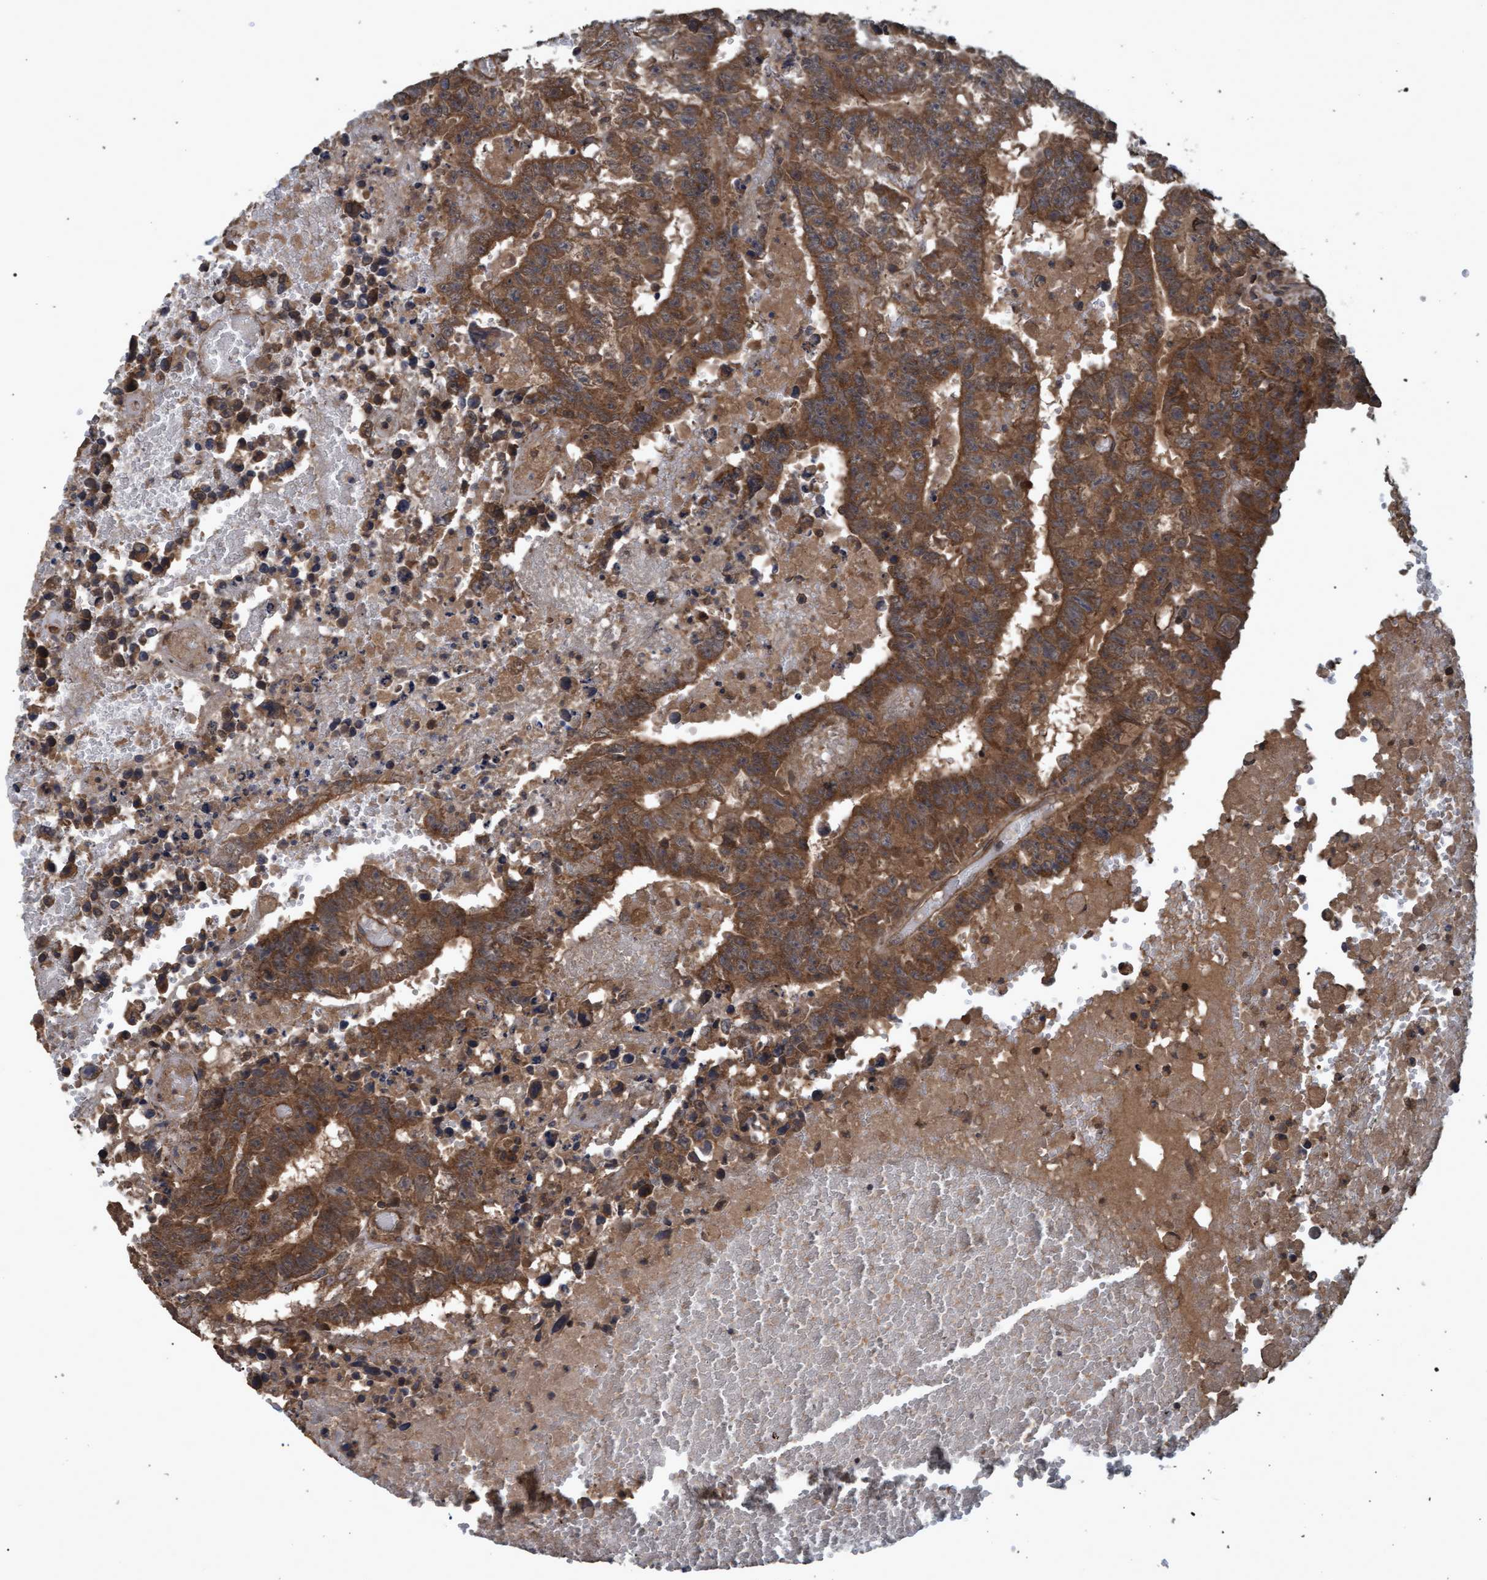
{"staining": {"intensity": "strong", "quantity": ">75%", "location": "cytoplasmic/membranous"}, "tissue": "testis cancer", "cell_type": "Tumor cells", "image_type": "cancer", "snomed": [{"axis": "morphology", "description": "Carcinoma, Embryonal, NOS"}, {"axis": "topography", "description": "Testis"}], "caption": "DAB immunohistochemical staining of testis embryonal carcinoma displays strong cytoplasmic/membranous protein expression in about >75% of tumor cells.", "gene": "GGT6", "patient": {"sex": "male", "age": 25}}